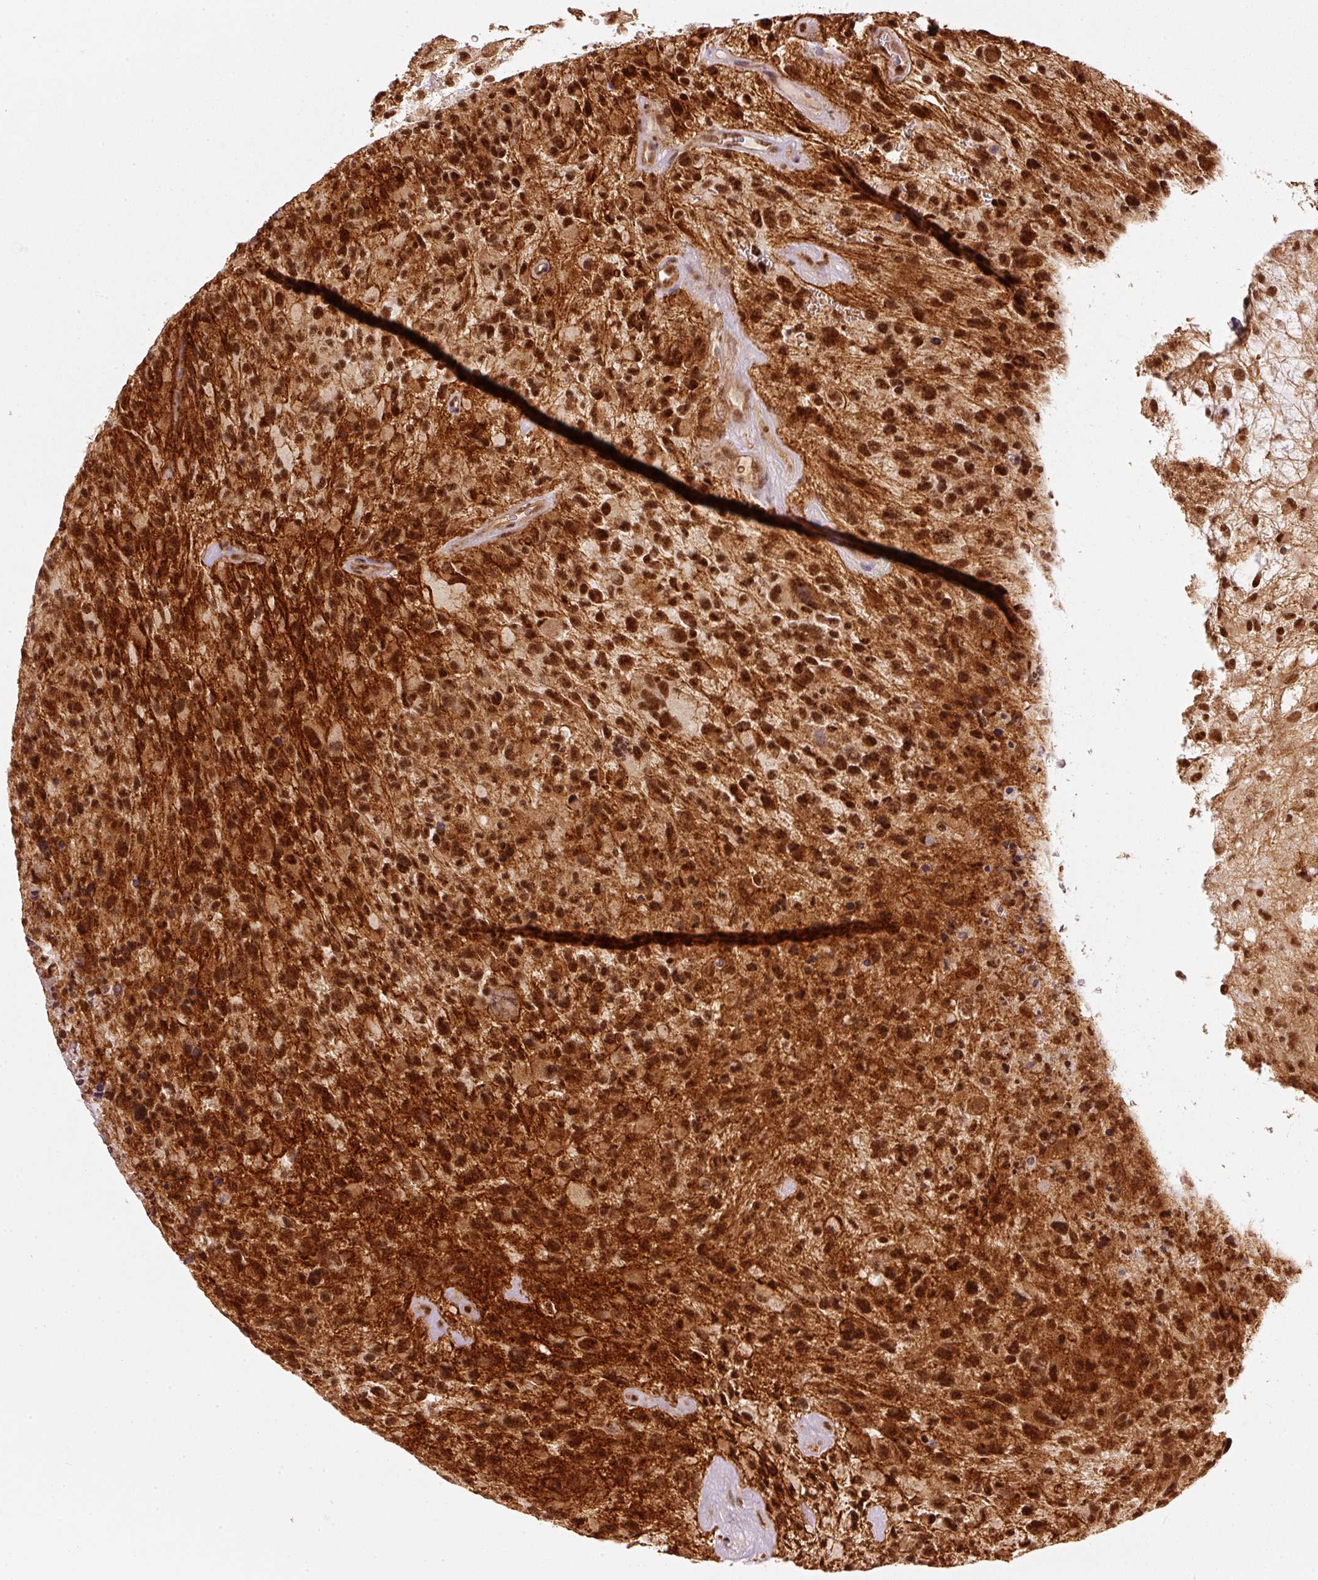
{"staining": {"intensity": "strong", "quantity": ">75%", "location": "nuclear"}, "tissue": "glioma", "cell_type": "Tumor cells", "image_type": "cancer", "snomed": [{"axis": "morphology", "description": "Glioma, malignant, High grade"}, {"axis": "topography", "description": "Brain"}], "caption": "A photomicrograph of human malignant glioma (high-grade) stained for a protein displays strong nuclear brown staining in tumor cells. (brown staining indicates protein expression, while blue staining denotes nuclei).", "gene": "THOC6", "patient": {"sex": "female", "age": 67}}